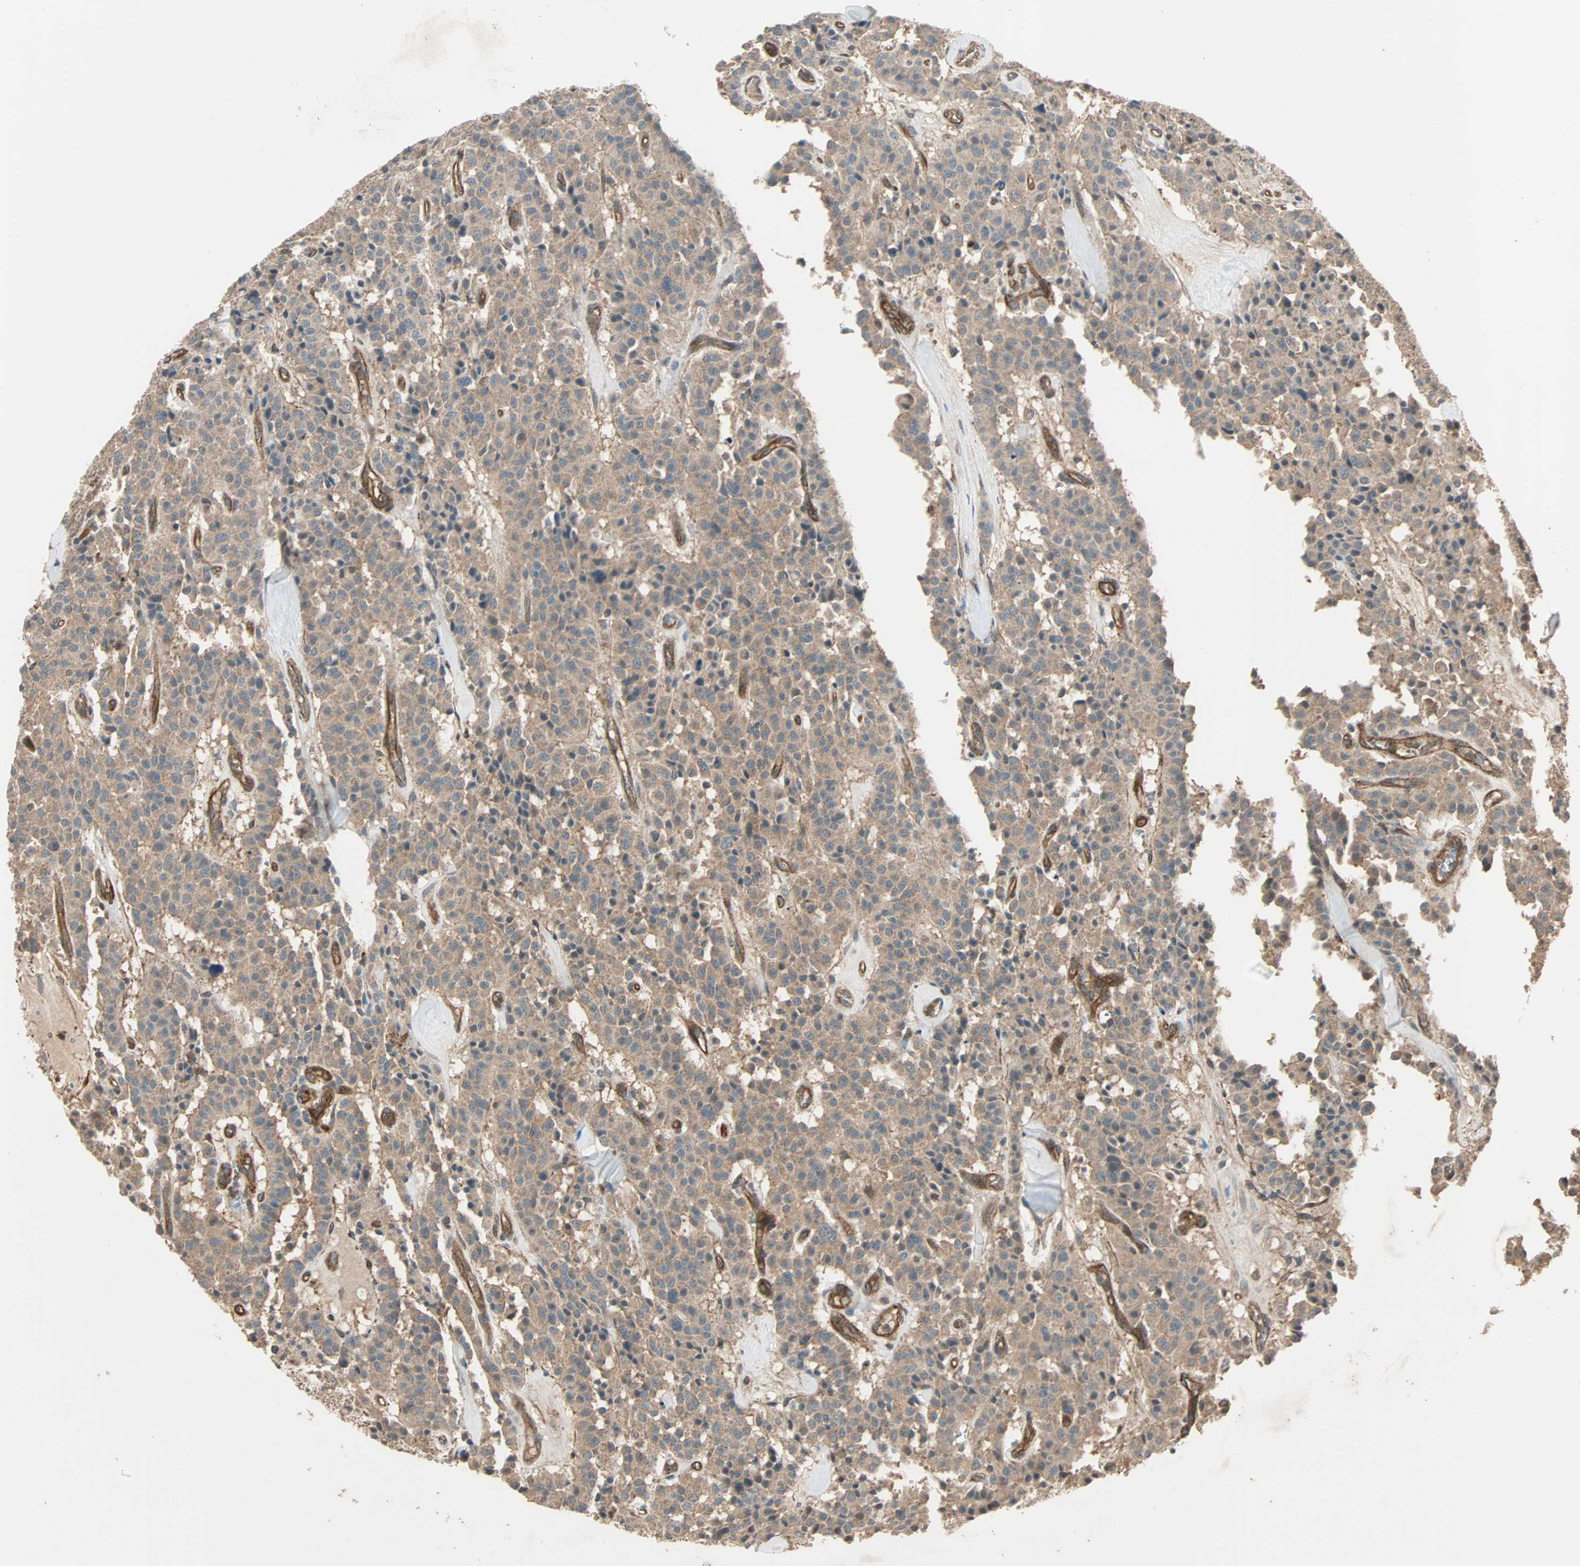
{"staining": {"intensity": "weak", "quantity": ">75%", "location": "cytoplasmic/membranous"}, "tissue": "carcinoid", "cell_type": "Tumor cells", "image_type": "cancer", "snomed": [{"axis": "morphology", "description": "Carcinoid, malignant, NOS"}, {"axis": "topography", "description": "Lung"}], "caption": "Immunohistochemical staining of human malignant carcinoid shows low levels of weak cytoplasmic/membranous protein positivity in about >75% of tumor cells.", "gene": "GCK", "patient": {"sex": "male", "age": 30}}